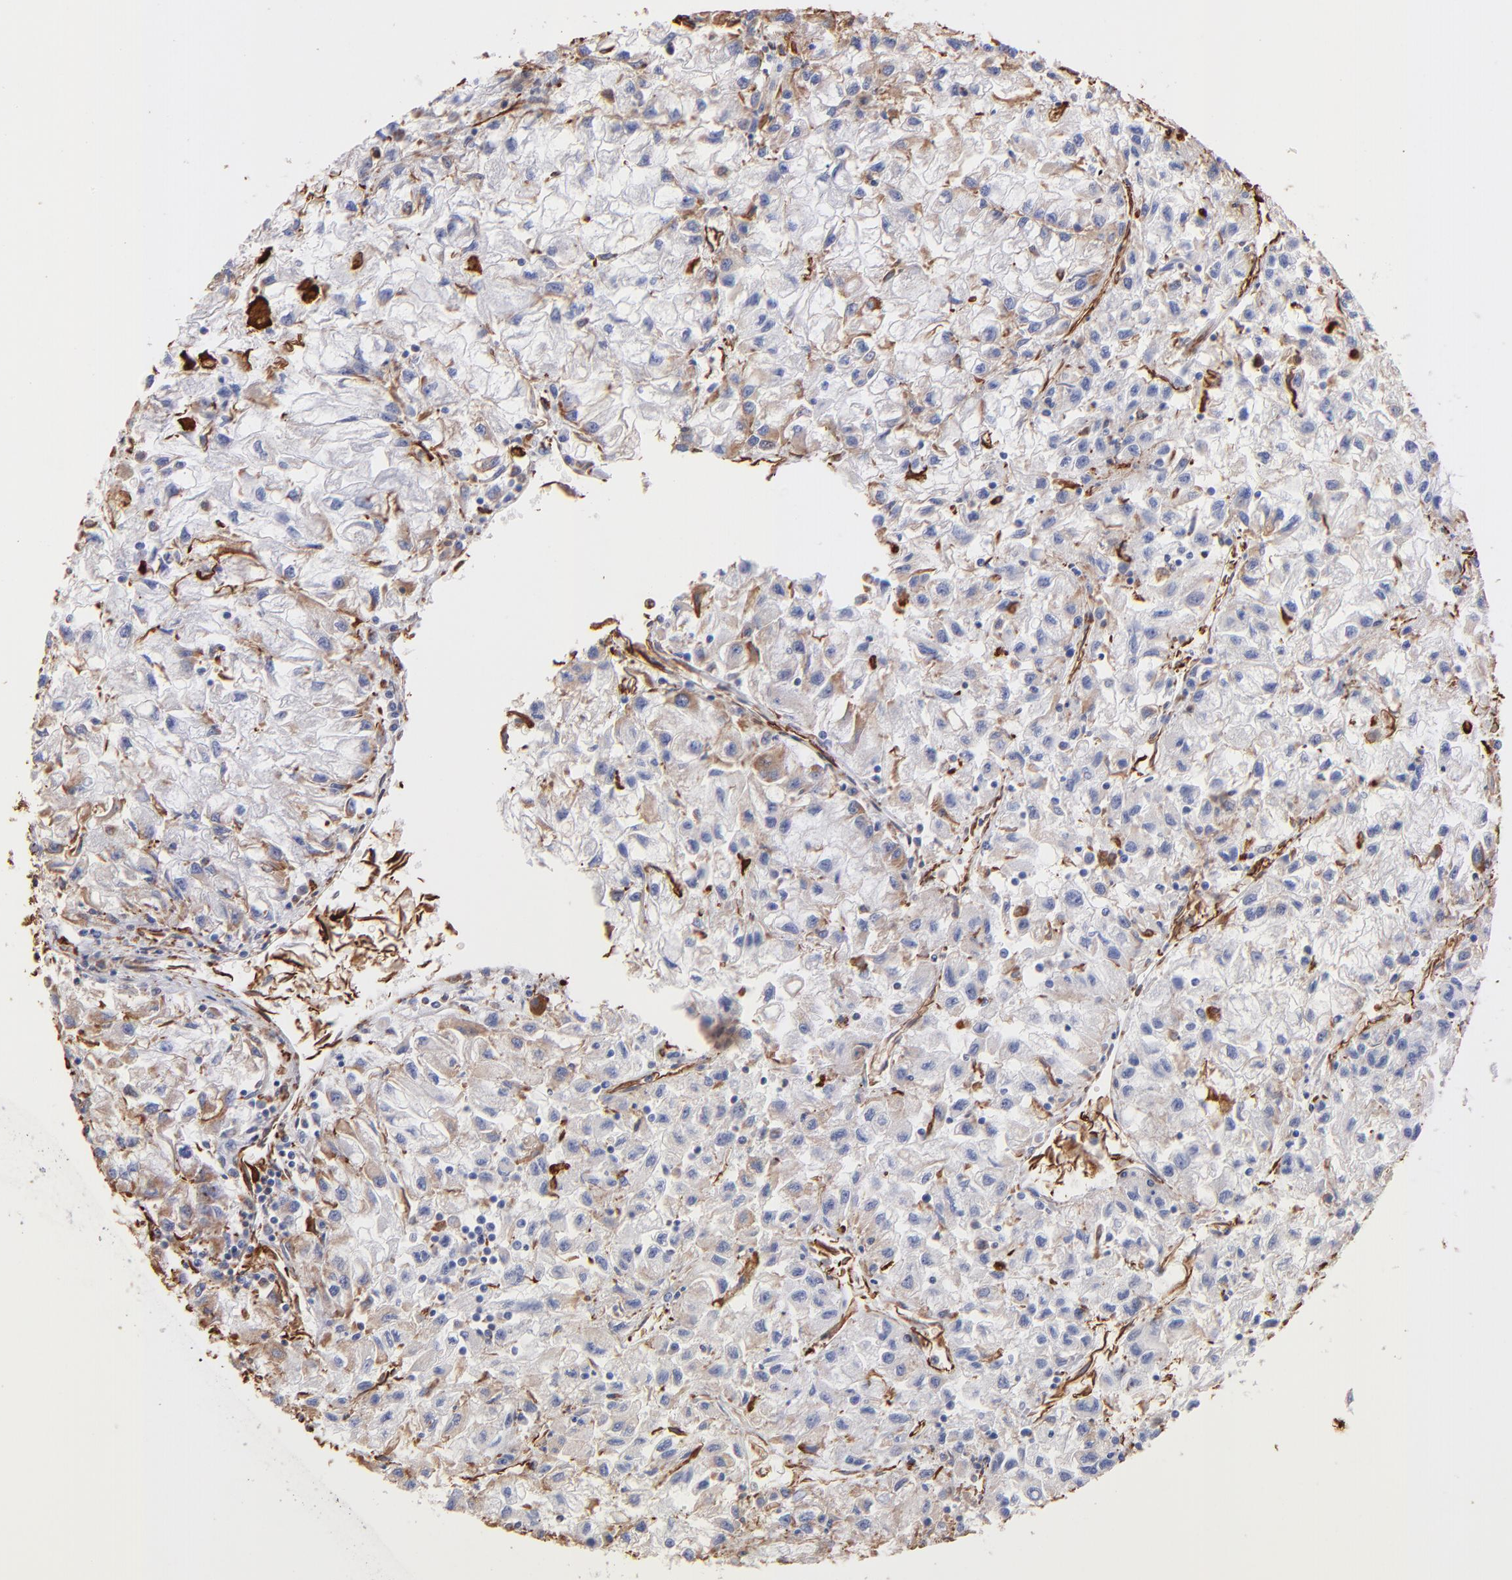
{"staining": {"intensity": "moderate", "quantity": "25%-75%", "location": "cytoplasmic/membranous"}, "tissue": "renal cancer", "cell_type": "Tumor cells", "image_type": "cancer", "snomed": [{"axis": "morphology", "description": "Adenocarcinoma, NOS"}, {"axis": "topography", "description": "Kidney"}], "caption": "Renal adenocarcinoma stained for a protein shows moderate cytoplasmic/membranous positivity in tumor cells. The protein of interest is shown in brown color, while the nuclei are stained blue.", "gene": "VIM", "patient": {"sex": "male", "age": 59}}